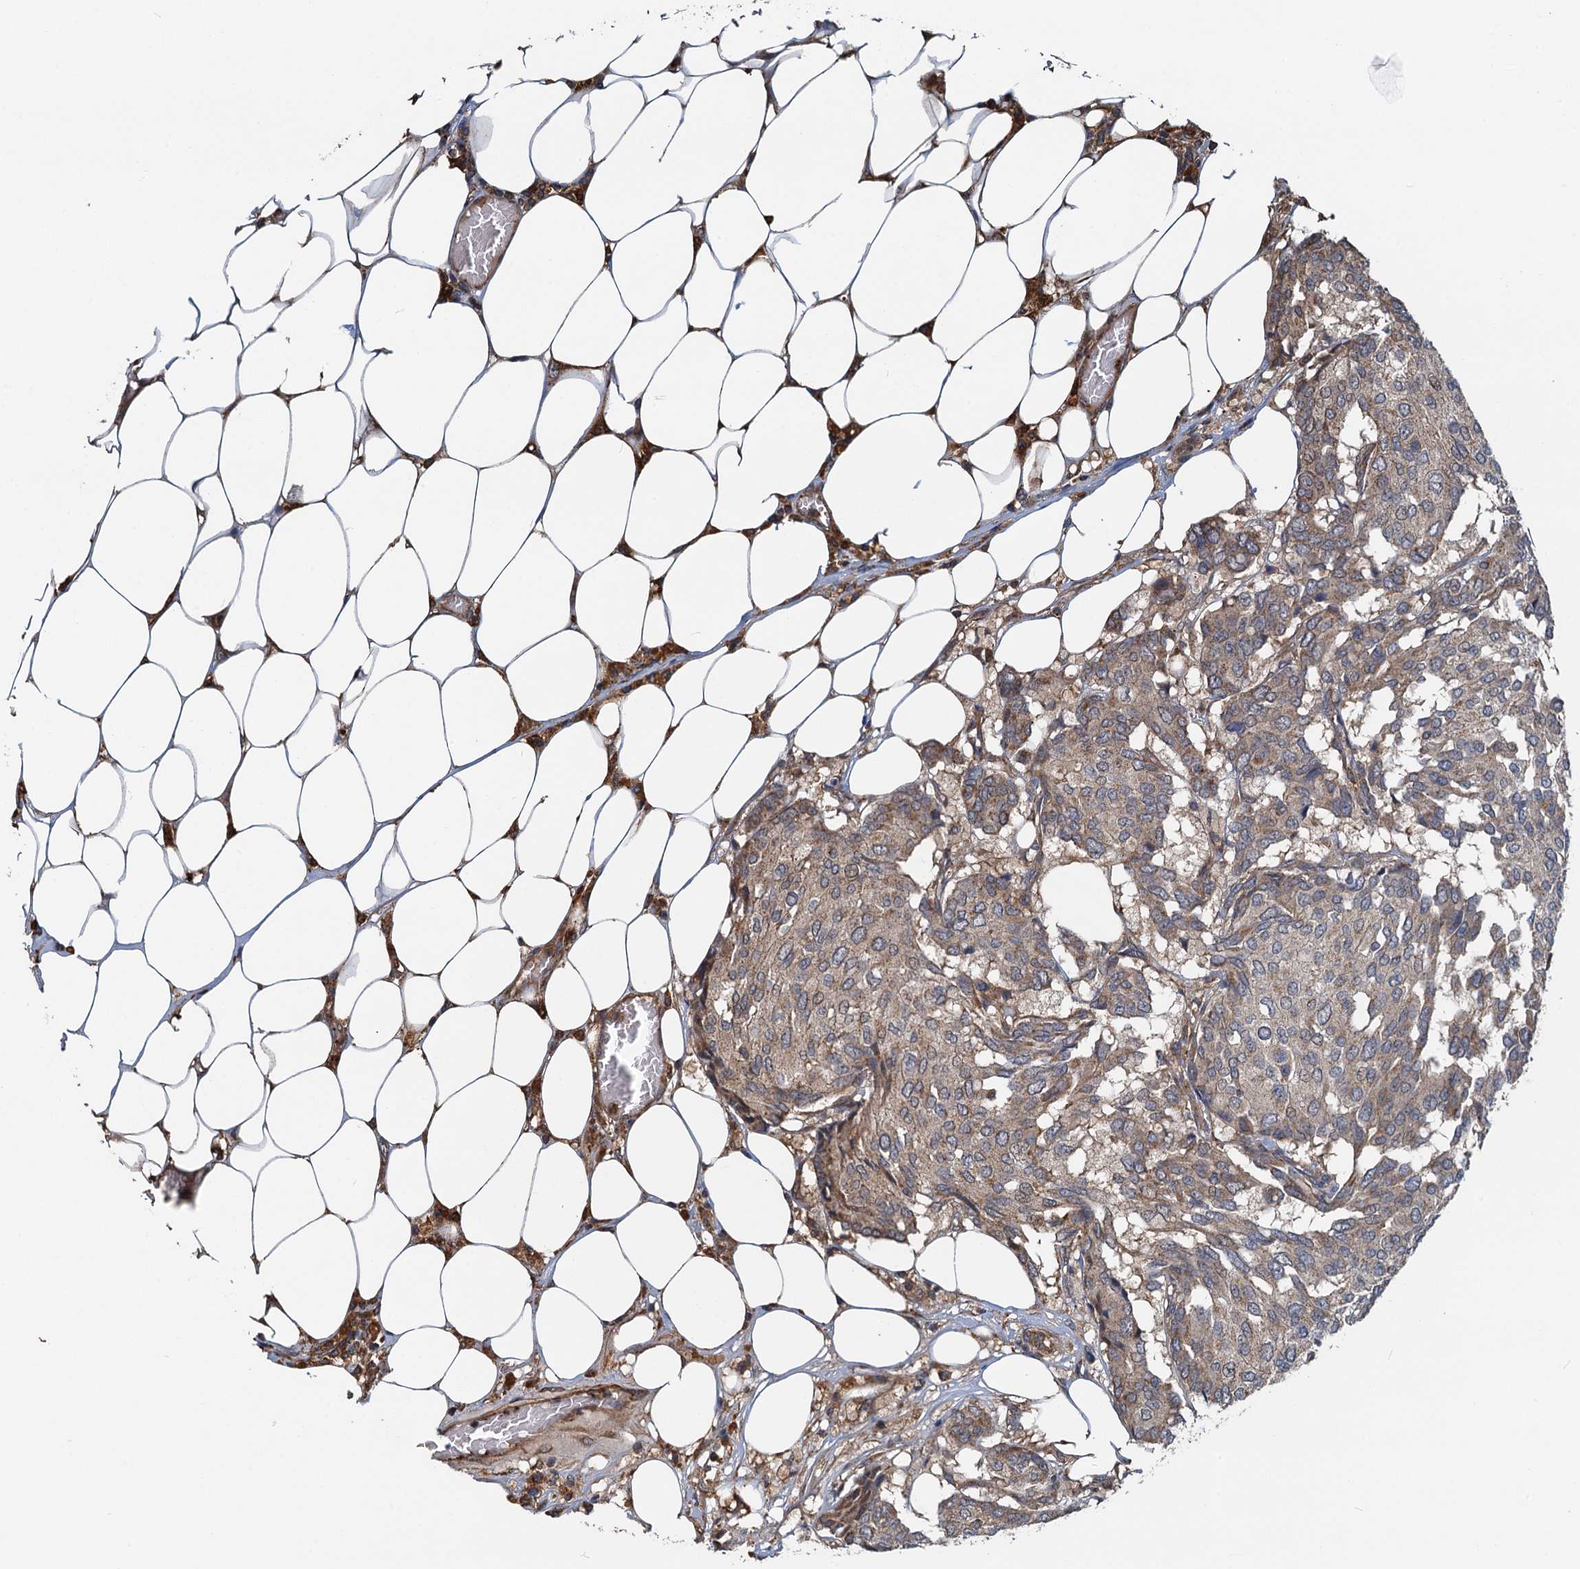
{"staining": {"intensity": "weak", "quantity": ">75%", "location": "cytoplasmic/membranous"}, "tissue": "breast cancer", "cell_type": "Tumor cells", "image_type": "cancer", "snomed": [{"axis": "morphology", "description": "Duct carcinoma"}, {"axis": "topography", "description": "Breast"}], "caption": "Protein analysis of invasive ductal carcinoma (breast) tissue reveals weak cytoplasmic/membranous staining in about >75% of tumor cells. (DAB IHC, brown staining for protein, blue staining for nuclei).", "gene": "ZNF606", "patient": {"sex": "female", "age": 75}}